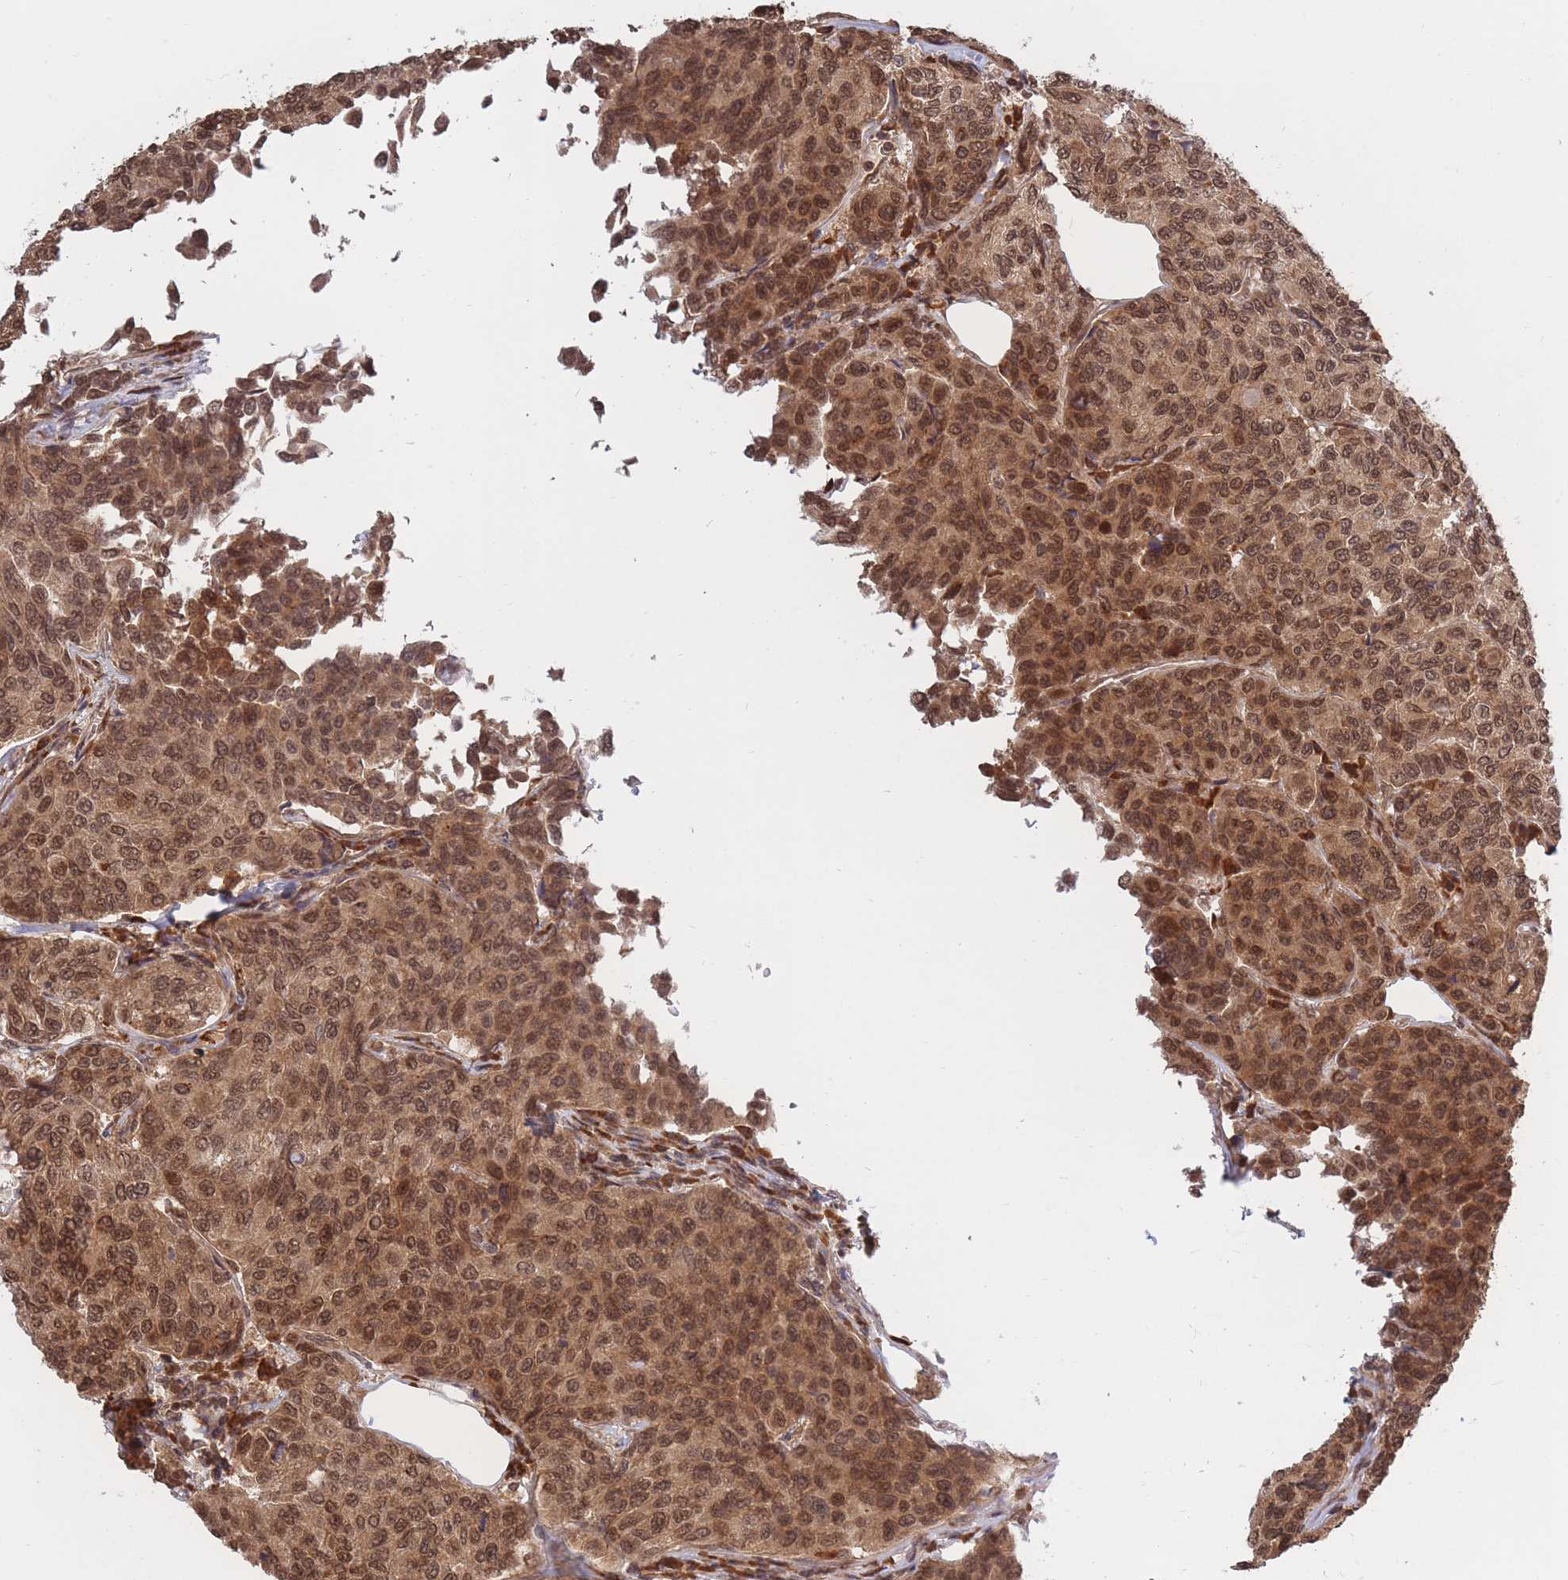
{"staining": {"intensity": "moderate", "quantity": ">75%", "location": "cytoplasmic/membranous,nuclear"}, "tissue": "breast cancer", "cell_type": "Tumor cells", "image_type": "cancer", "snomed": [{"axis": "morphology", "description": "Duct carcinoma"}, {"axis": "topography", "description": "Breast"}], "caption": "Protein expression by immunohistochemistry (IHC) reveals moderate cytoplasmic/membranous and nuclear staining in about >75% of tumor cells in breast cancer (intraductal carcinoma).", "gene": "SRA1", "patient": {"sex": "female", "age": 55}}